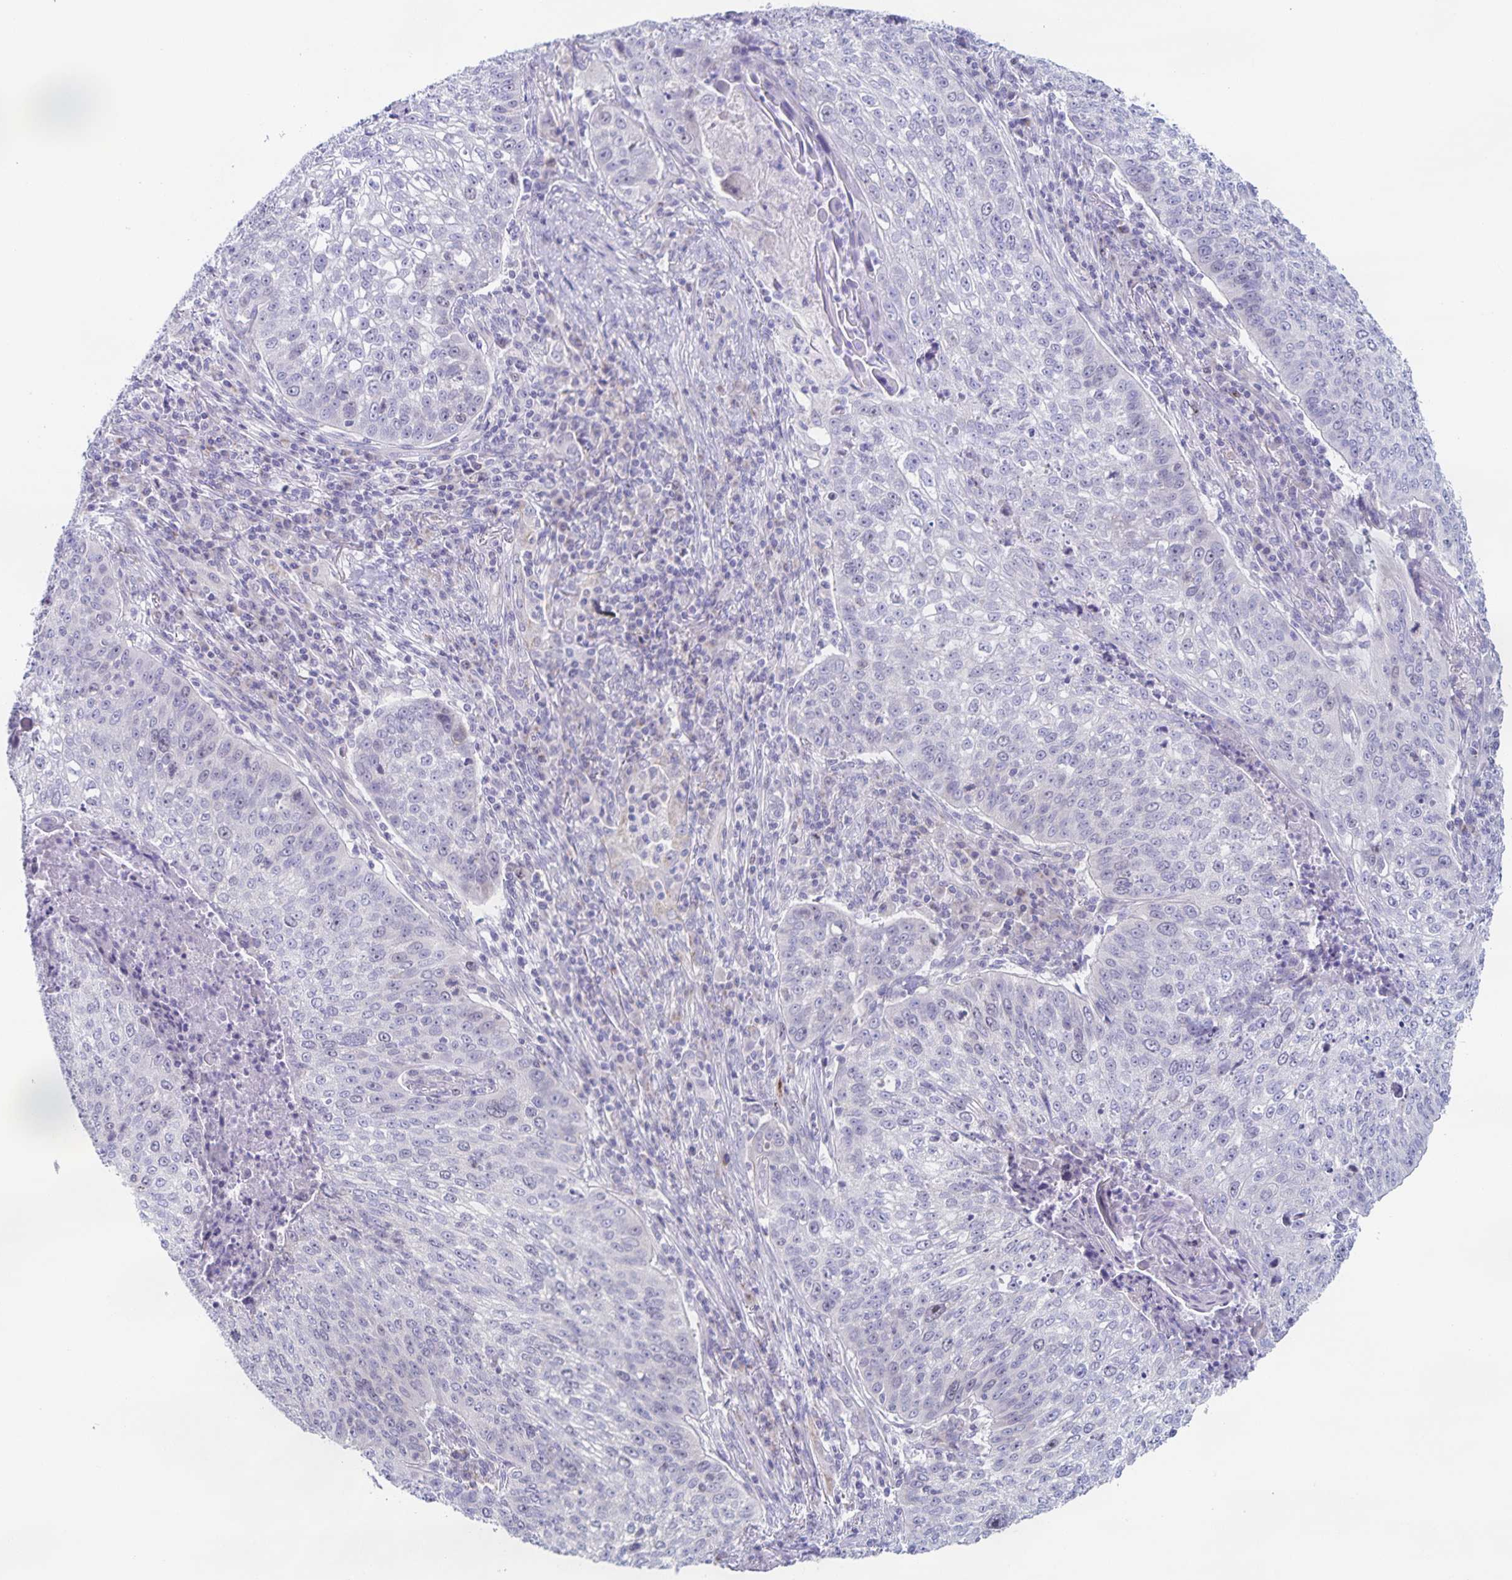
{"staining": {"intensity": "weak", "quantity": "<25%", "location": "cytoplasmic/membranous,nuclear"}, "tissue": "lung cancer", "cell_type": "Tumor cells", "image_type": "cancer", "snomed": [{"axis": "morphology", "description": "Squamous cell carcinoma, NOS"}, {"axis": "topography", "description": "Lung"}], "caption": "There is no significant expression in tumor cells of squamous cell carcinoma (lung). (DAB (3,3'-diaminobenzidine) immunohistochemistry with hematoxylin counter stain).", "gene": "CENPH", "patient": {"sex": "male", "age": 63}}